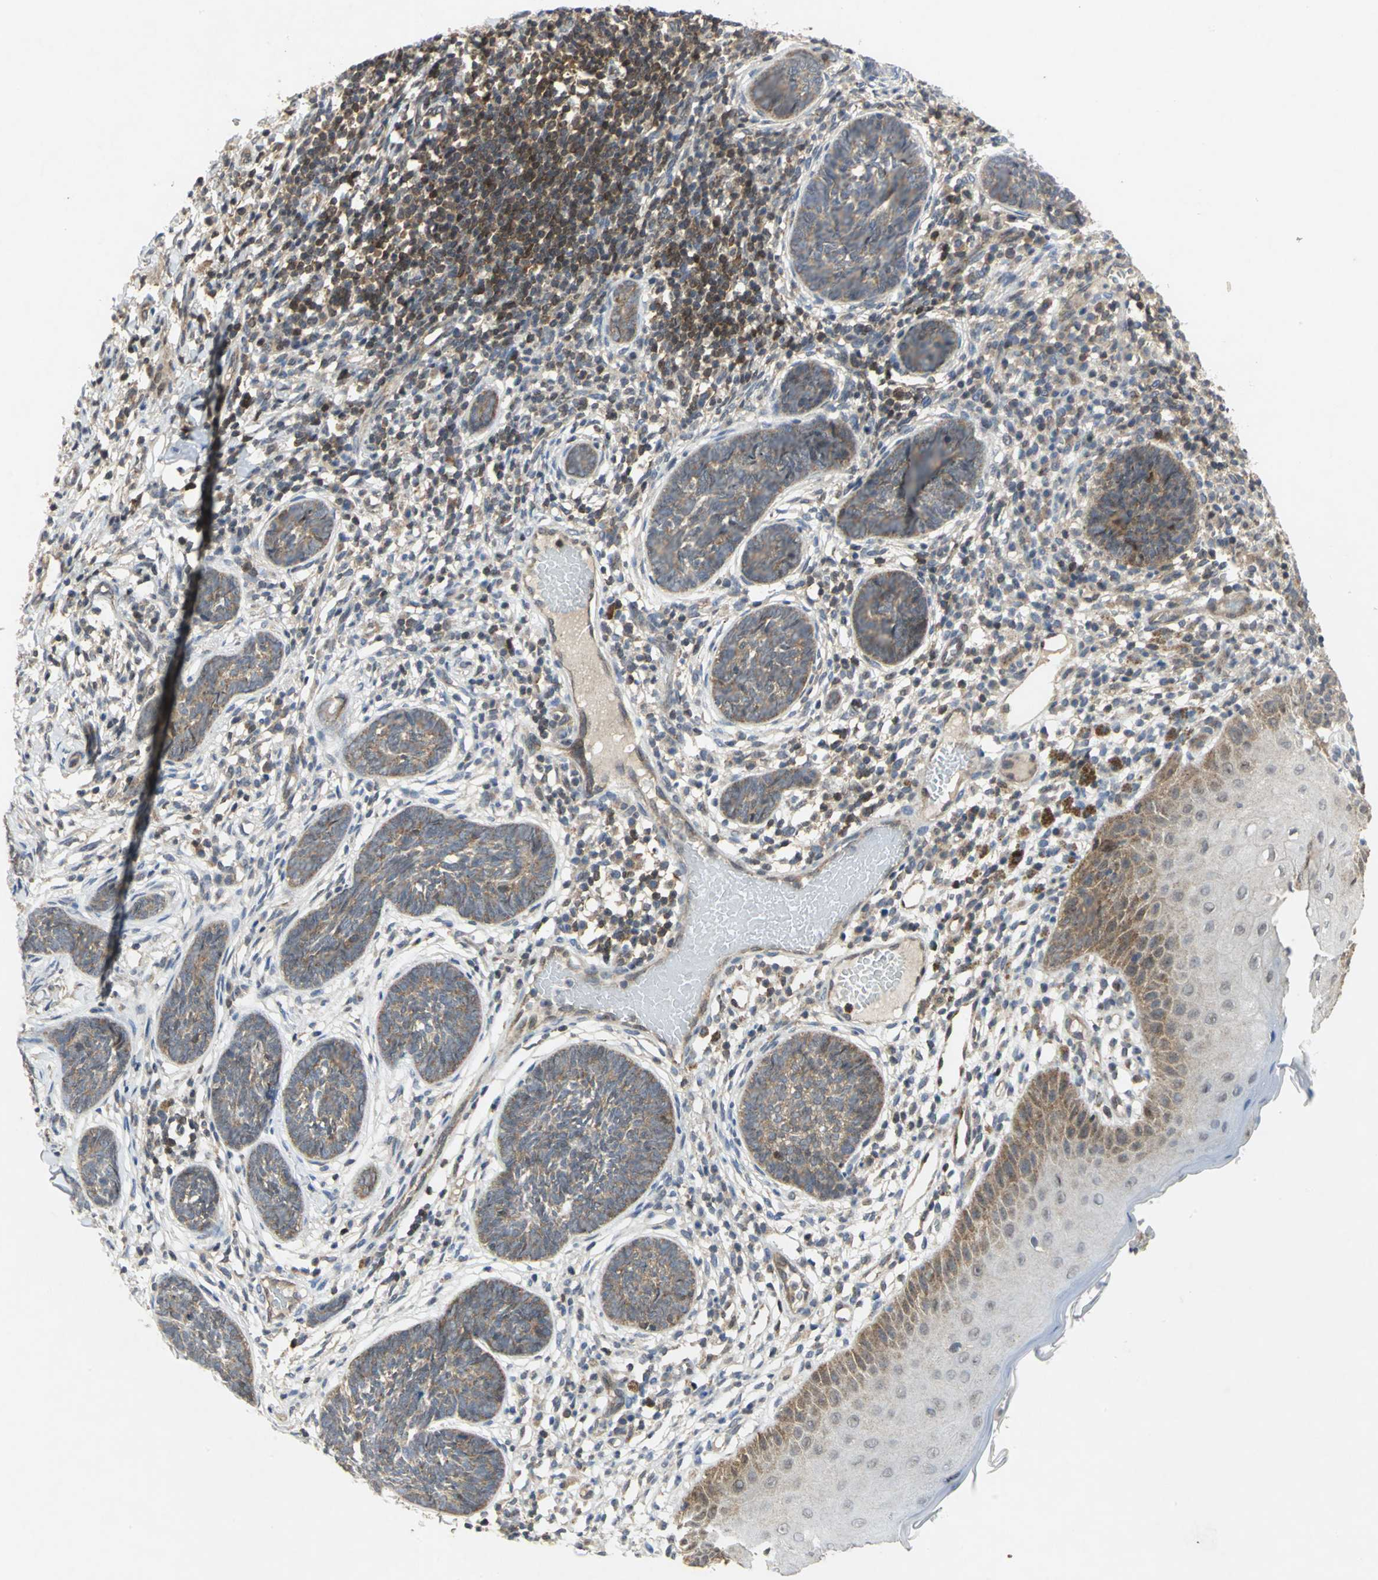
{"staining": {"intensity": "weak", "quantity": "25%-75%", "location": "cytoplasmic/membranous"}, "tissue": "skin cancer", "cell_type": "Tumor cells", "image_type": "cancer", "snomed": [{"axis": "morphology", "description": "Normal tissue, NOS"}, {"axis": "morphology", "description": "Basal cell carcinoma"}, {"axis": "topography", "description": "Skin"}], "caption": "Immunohistochemical staining of skin basal cell carcinoma demonstrates low levels of weak cytoplasmic/membranous staining in approximately 25%-75% of tumor cells.", "gene": "PPIA", "patient": {"sex": "male", "age": 87}}